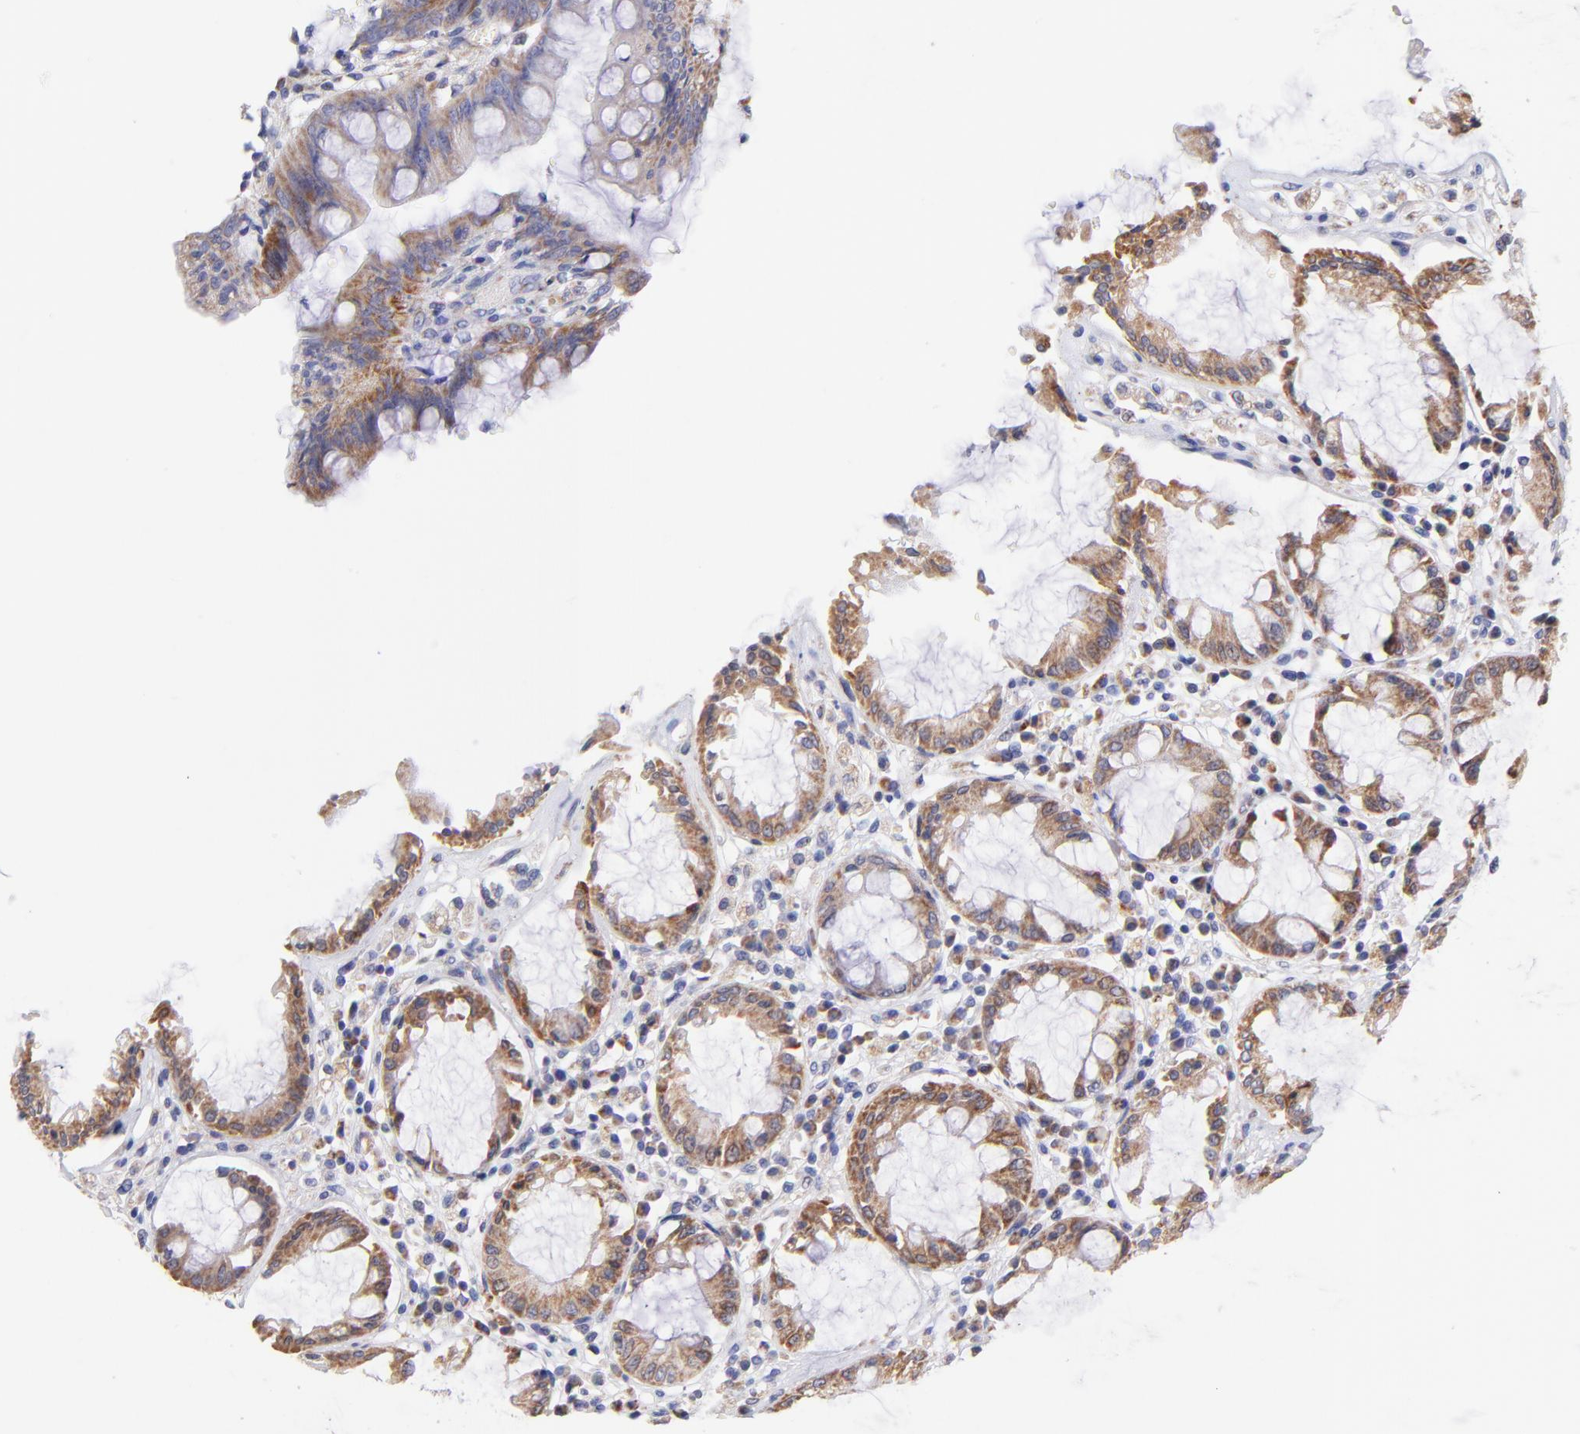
{"staining": {"intensity": "moderate", "quantity": "25%-75%", "location": "cytoplasmic/membranous"}, "tissue": "rectum", "cell_type": "Glandular cells", "image_type": "normal", "snomed": [{"axis": "morphology", "description": "Normal tissue, NOS"}, {"axis": "topography", "description": "Rectum"}], "caption": "Rectum stained with DAB immunohistochemistry exhibits medium levels of moderate cytoplasmic/membranous expression in about 25%-75% of glandular cells.", "gene": "NDUFB7", "patient": {"sex": "female", "age": 46}}